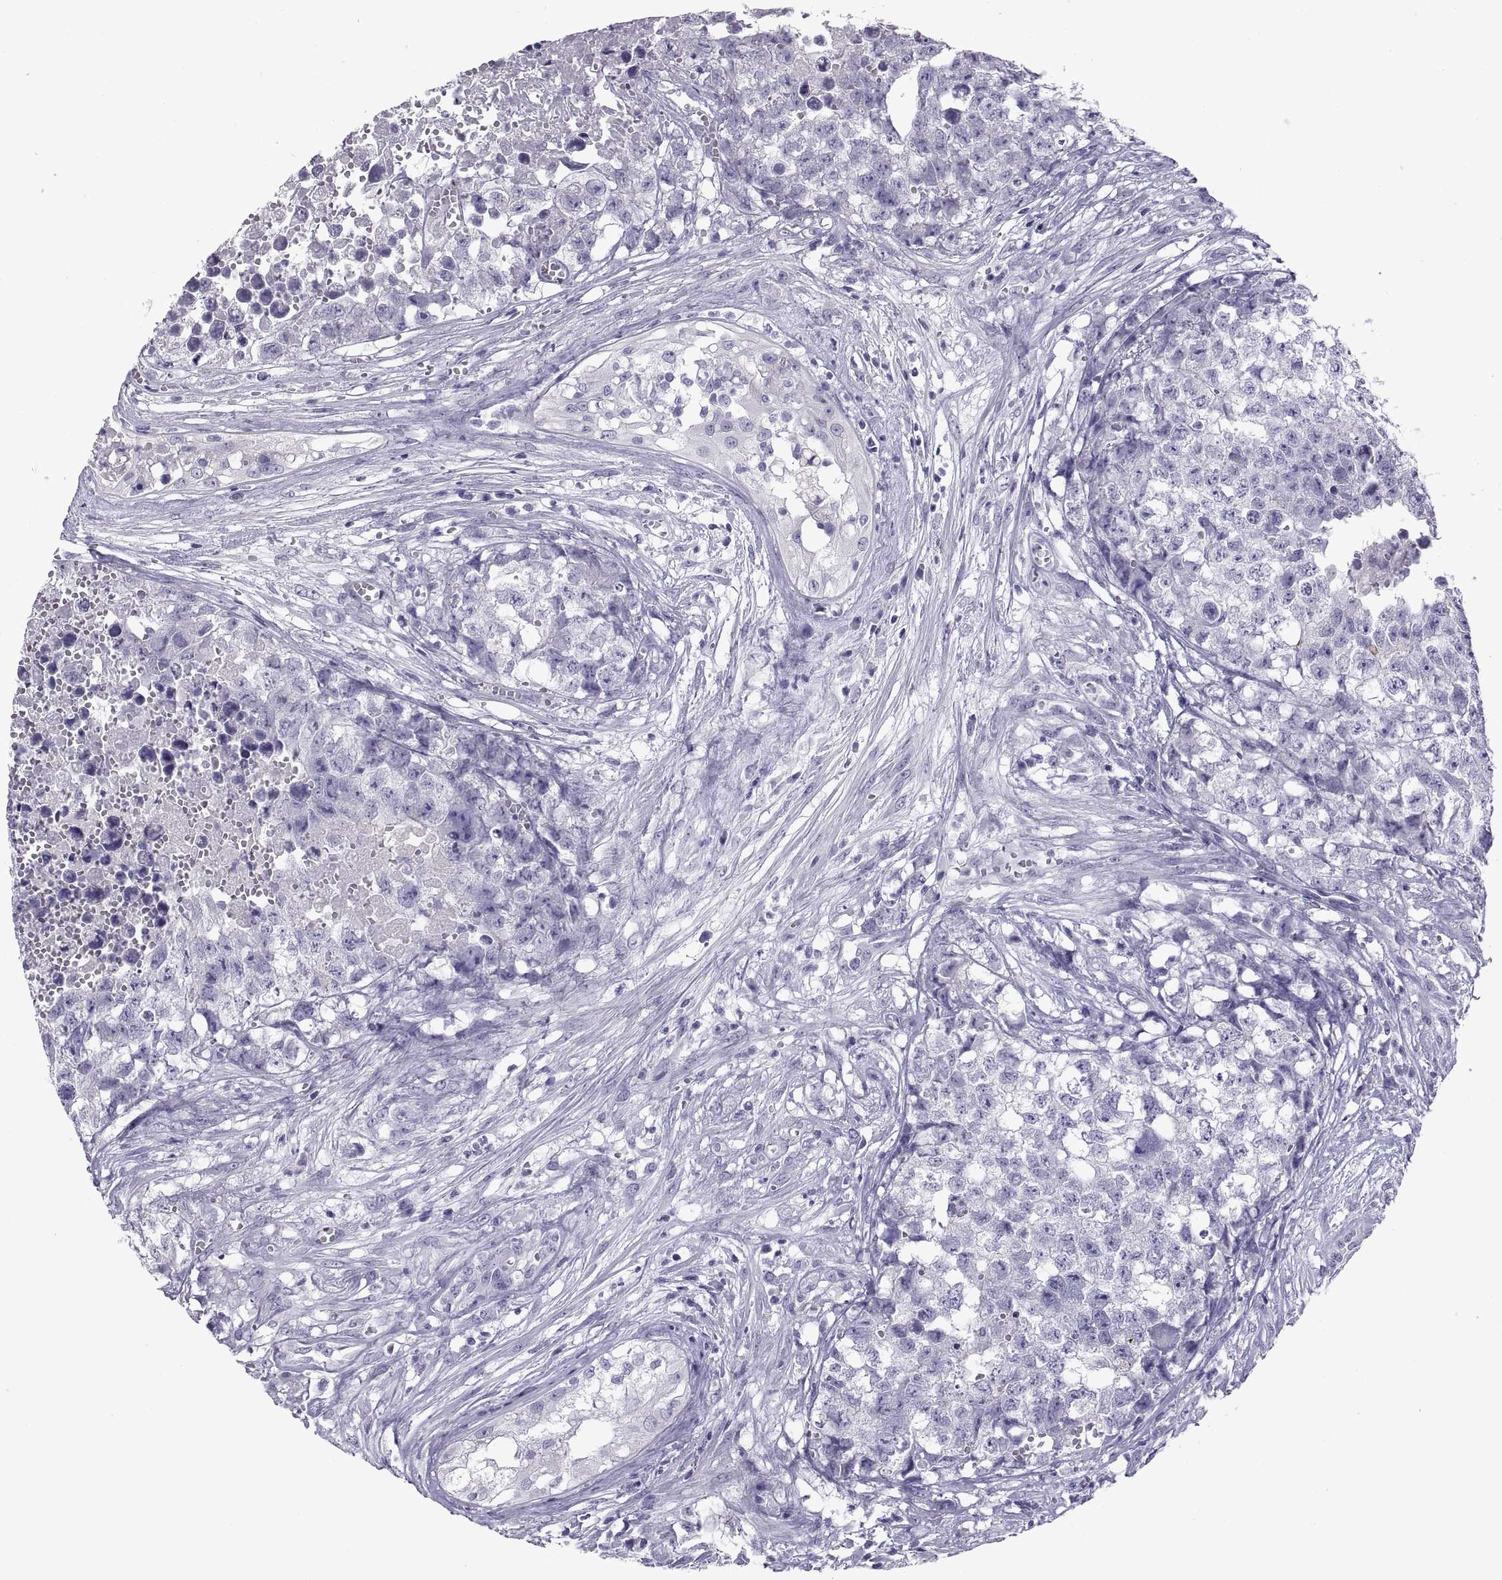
{"staining": {"intensity": "negative", "quantity": "none", "location": "none"}, "tissue": "testis cancer", "cell_type": "Tumor cells", "image_type": "cancer", "snomed": [{"axis": "morphology", "description": "Seminoma, NOS"}, {"axis": "morphology", "description": "Carcinoma, Embryonal, NOS"}, {"axis": "topography", "description": "Testis"}], "caption": "Micrograph shows no significant protein expression in tumor cells of testis seminoma.", "gene": "RGS20", "patient": {"sex": "male", "age": 22}}